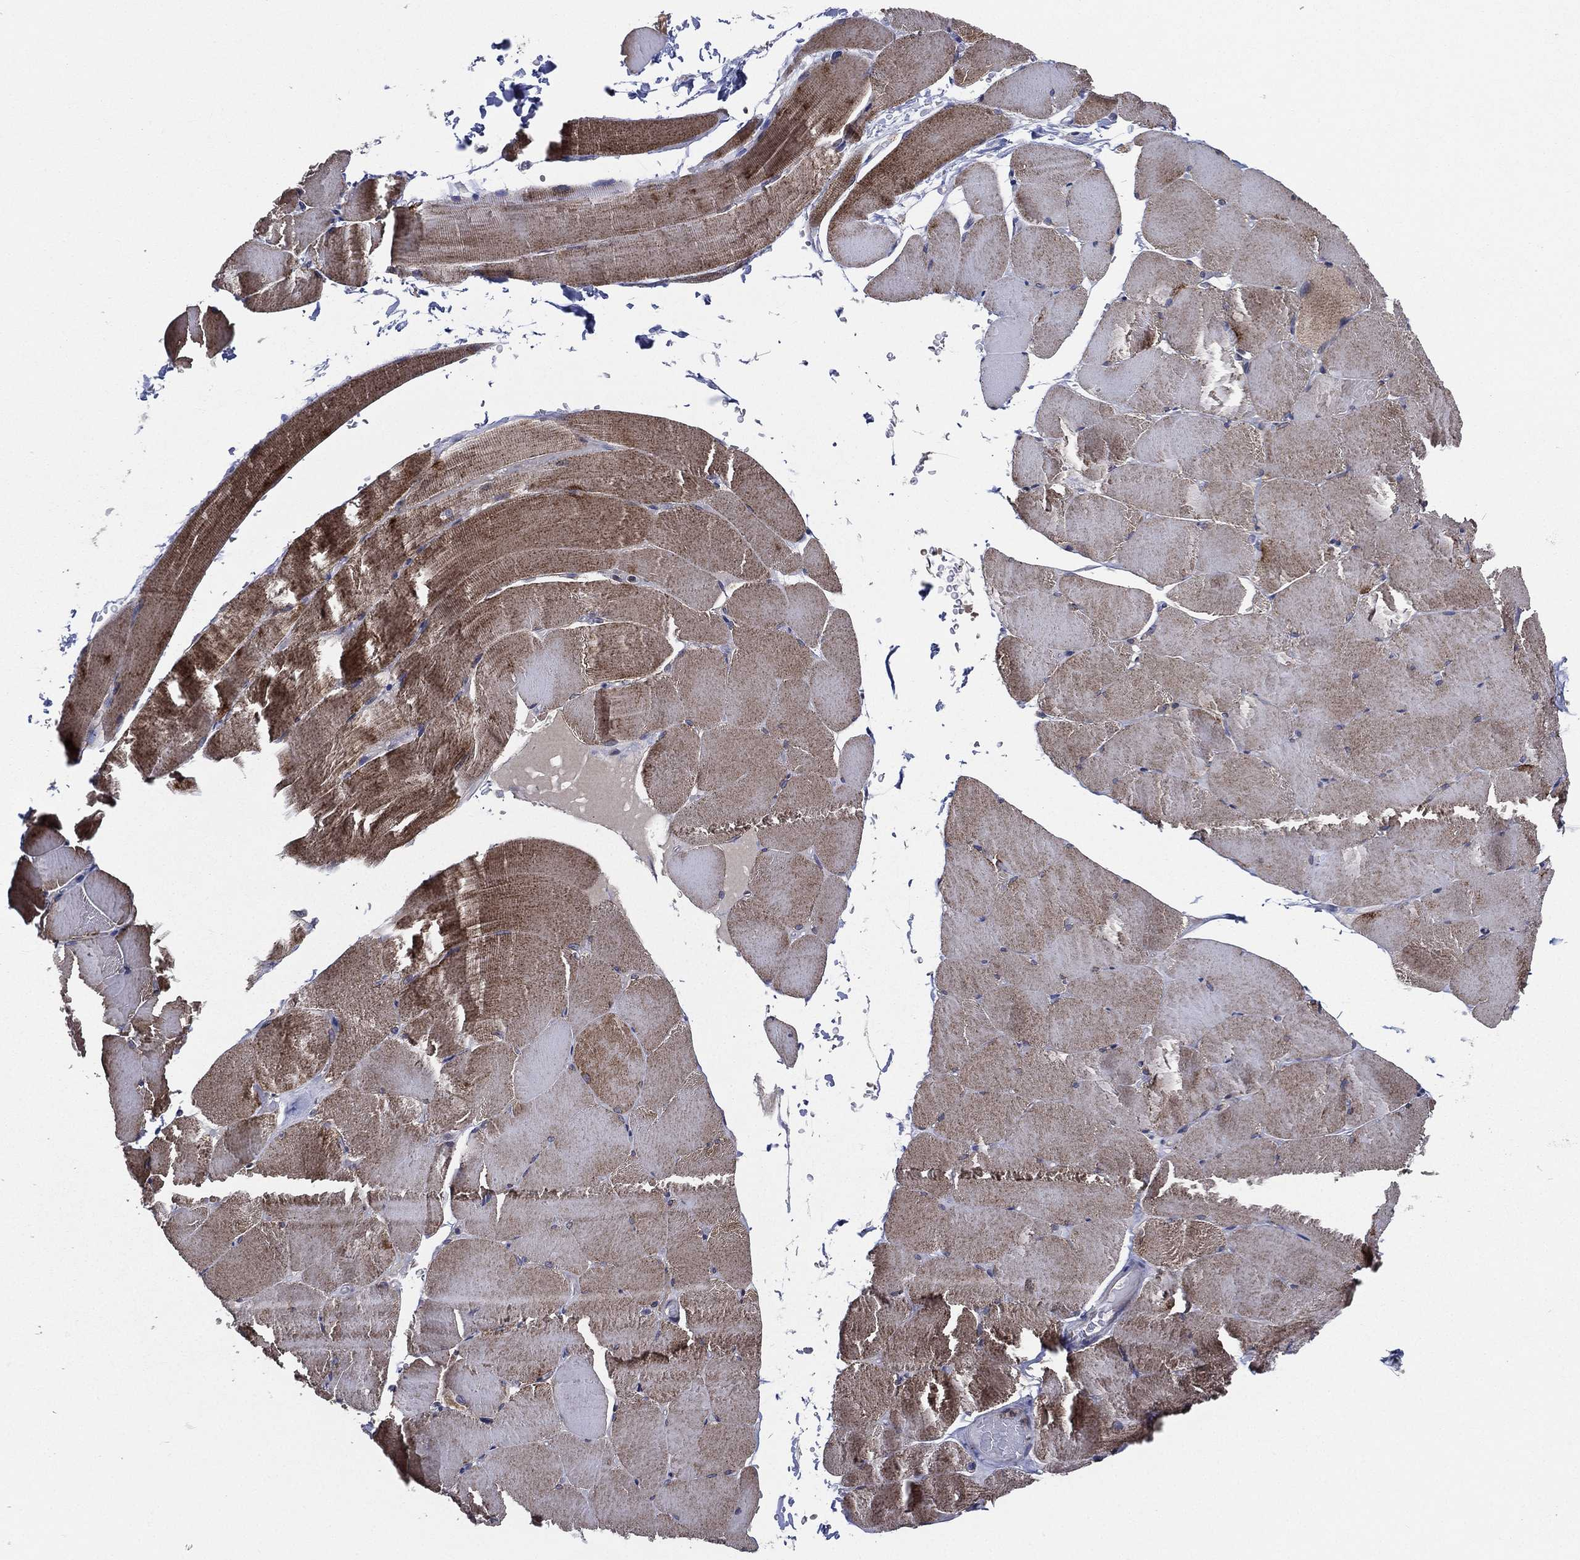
{"staining": {"intensity": "moderate", "quantity": "25%-75%", "location": "cytoplasmic/membranous"}, "tissue": "skeletal muscle", "cell_type": "Myocytes", "image_type": "normal", "snomed": [{"axis": "morphology", "description": "Normal tissue, NOS"}, {"axis": "topography", "description": "Skeletal muscle"}], "caption": "An image of skeletal muscle stained for a protein exhibits moderate cytoplasmic/membranous brown staining in myocytes. (Stains: DAB in brown, nuclei in blue, Microscopy: brightfield microscopy at high magnification).", "gene": "SMPD3", "patient": {"sex": "female", "age": 37}}